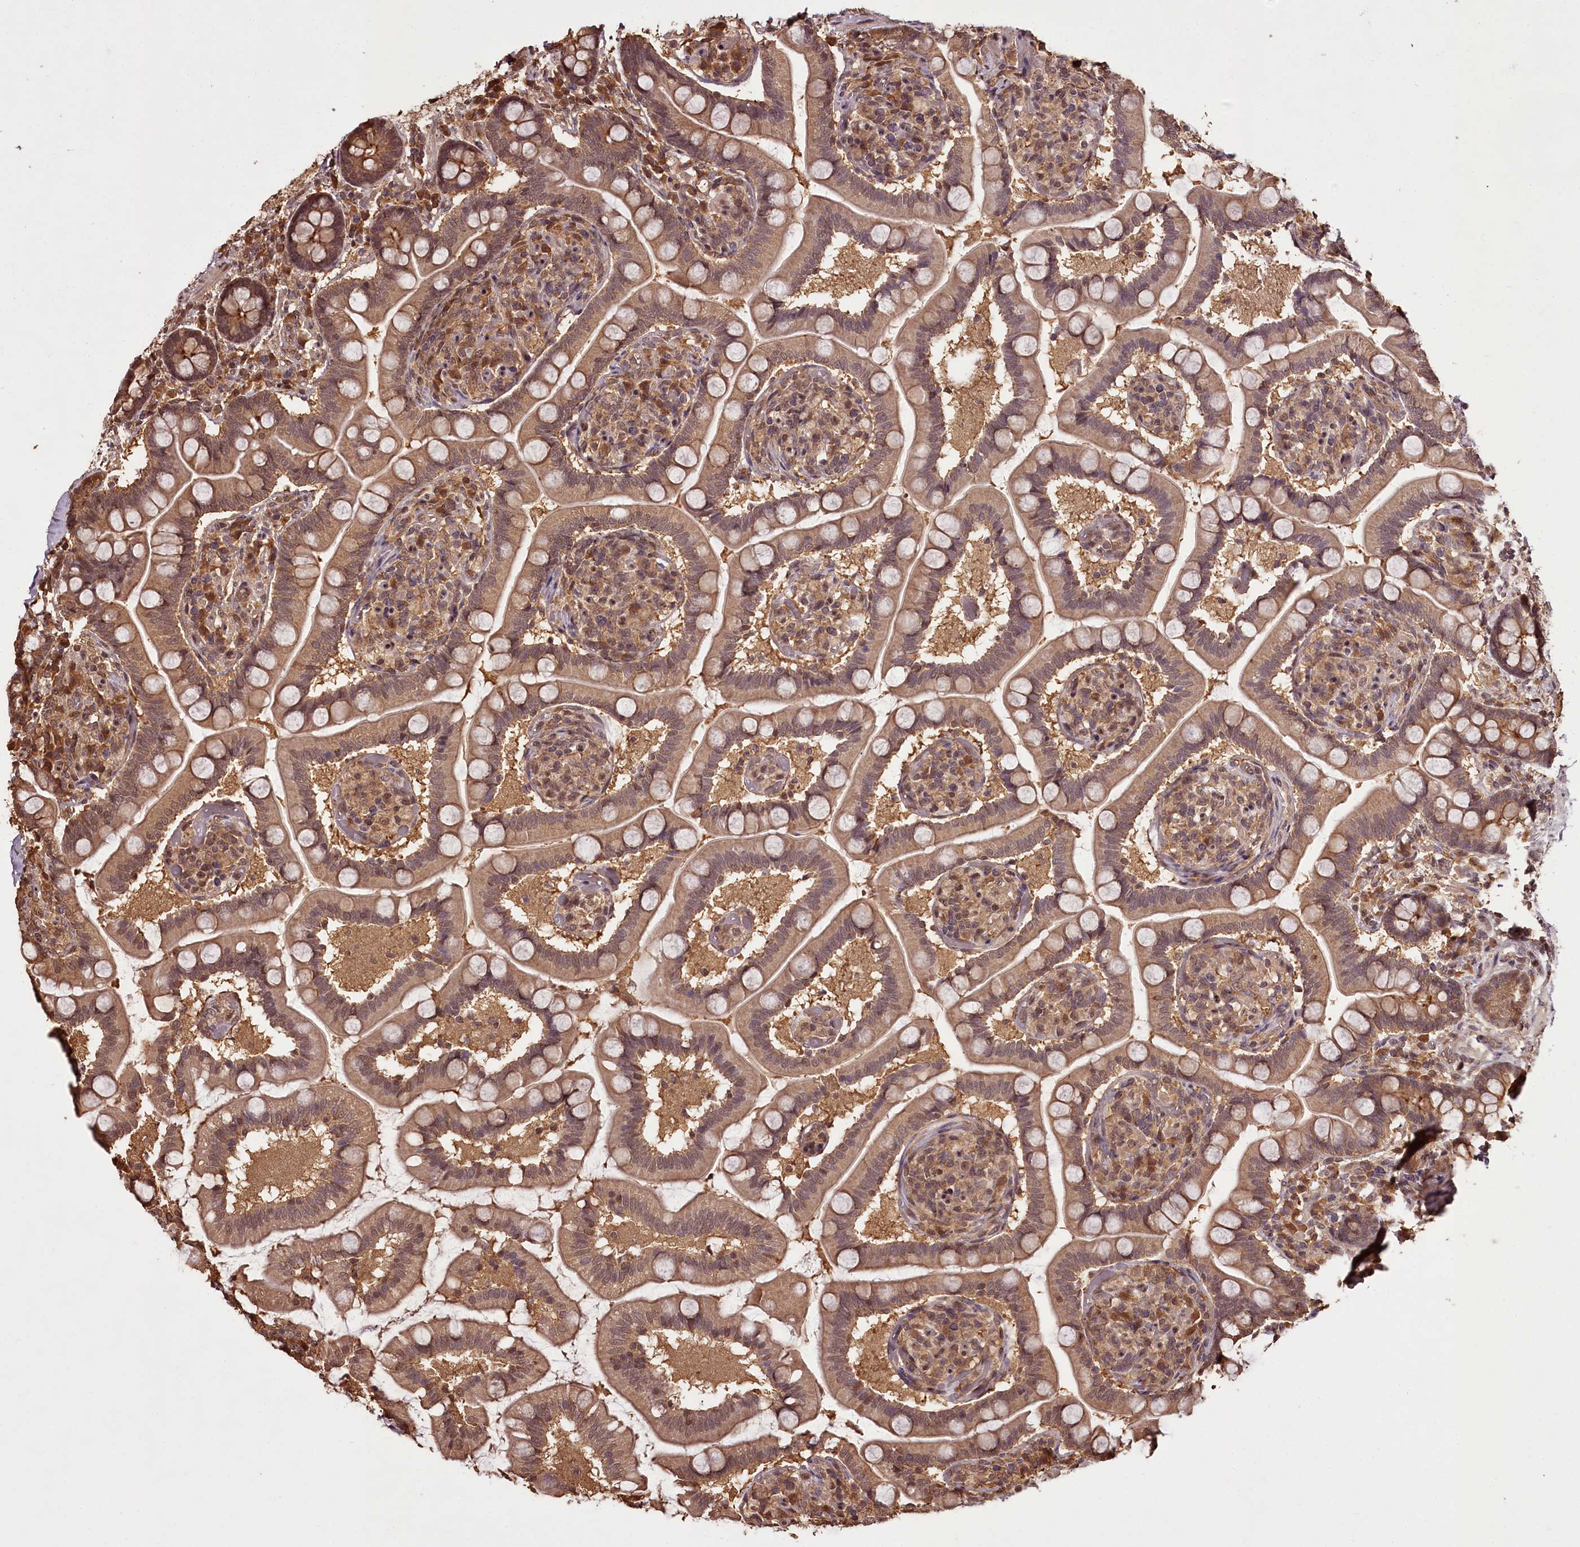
{"staining": {"intensity": "moderate", "quantity": ">75%", "location": "cytoplasmic/membranous,nuclear"}, "tissue": "small intestine", "cell_type": "Glandular cells", "image_type": "normal", "snomed": [{"axis": "morphology", "description": "Normal tissue, NOS"}, {"axis": "topography", "description": "Small intestine"}], "caption": "Protein expression analysis of normal small intestine exhibits moderate cytoplasmic/membranous,nuclear staining in about >75% of glandular cells.", "gene": "NPRL2", "patient": {"sex": "female", "age": 64}}